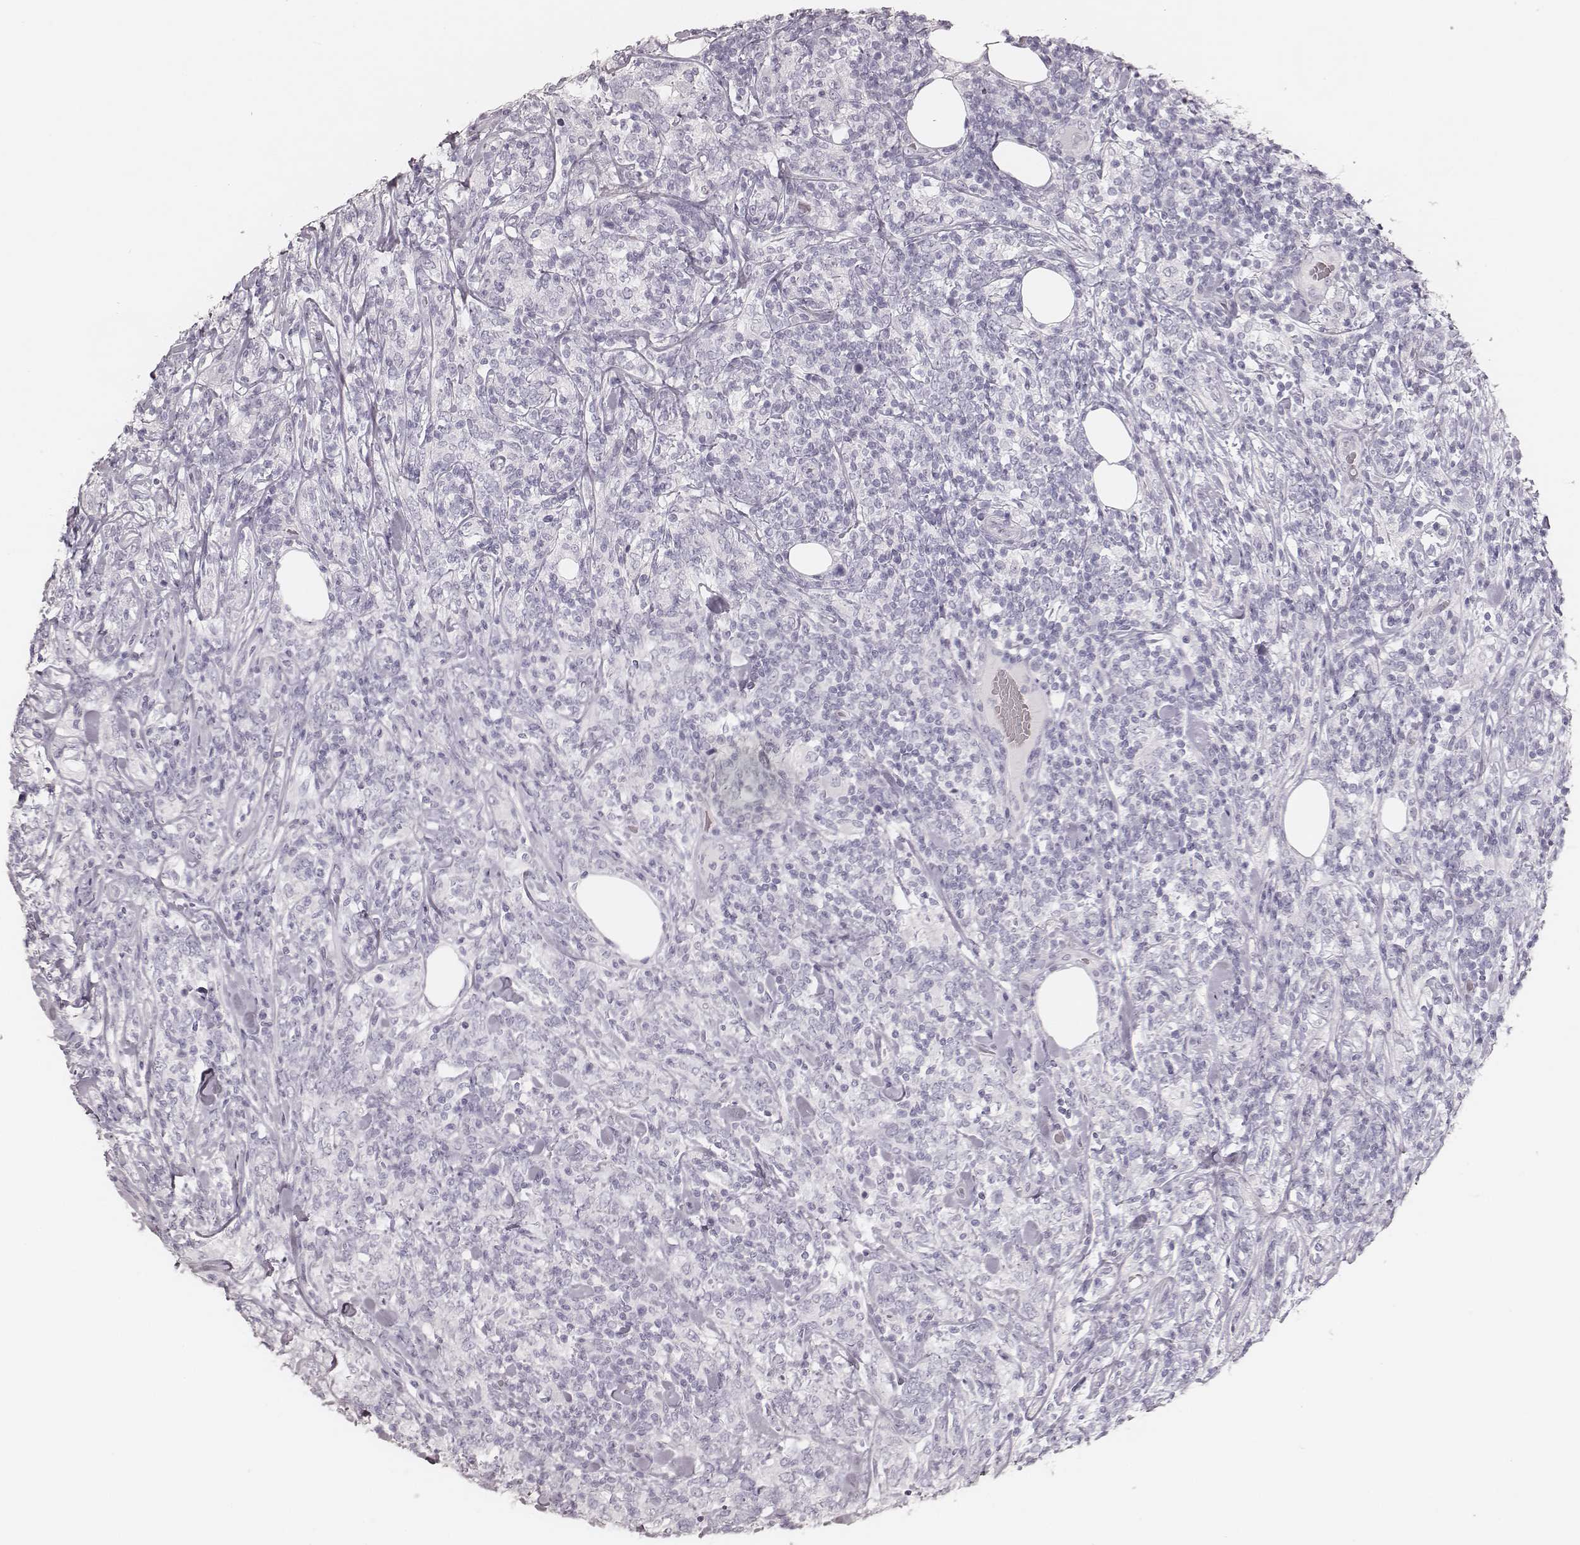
{"staining": {"intensity": "negative", "quantity": "none", "location": "none"}, "tissue": "lymphoma", "cell_type": "Tumor cells", "image_type": "cancer", "snomed": [{"axis": "morphology", "description": "Malignant lymphoma, non-Hodgkin's type, High grade"}, {"axis": "topography", "description": "Lymph node"}], "caption": "DAB immunohistochemical staining of human lymphoma exhibits no significant expression in tumor cells.", "gene": "KRT82", "patient": {"sex": "female", "age": 84}}